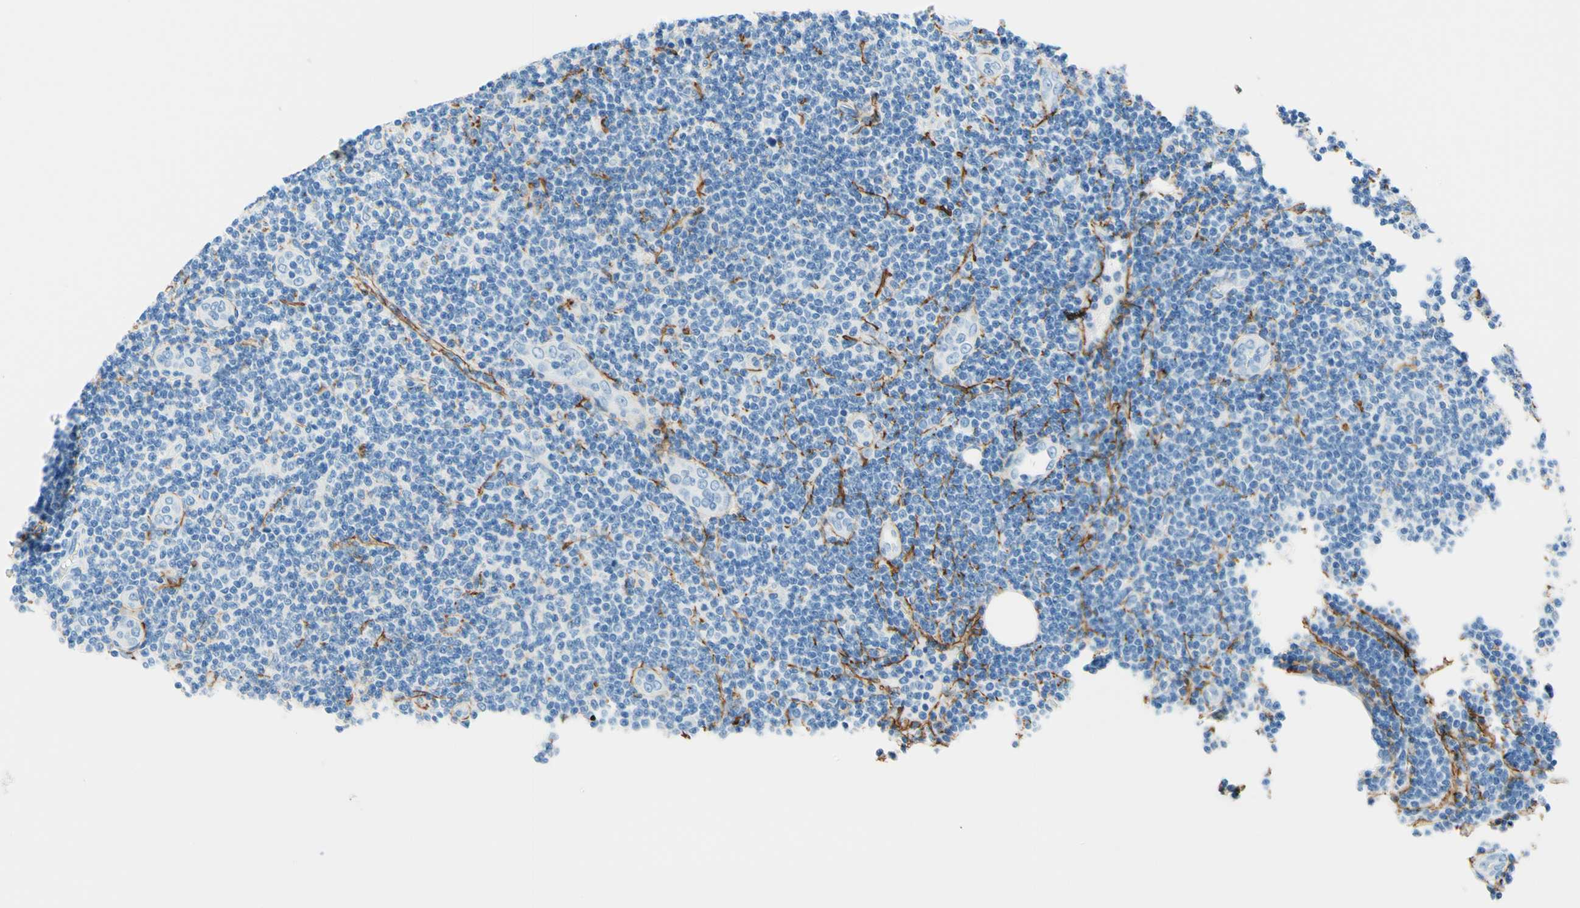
{"staining": {"intensity": "negative", "quantity": "none", "location": "none"}, "tissue": "lymphoma", "cell_type": "Tumor cells", "image_type": "cancer", "snomed": [{"axis": "morphology", "description": "Malignant lymphoma, non-Hodgkin's type, Low grade"}, {"axis": "topography", "description": "Lymph node"}], "caption": "The histopathology image reveals no staining of tumor cells in lymphoma.", "gene": "MFAP5", "patient": {"sex": "male", "age": 83}}